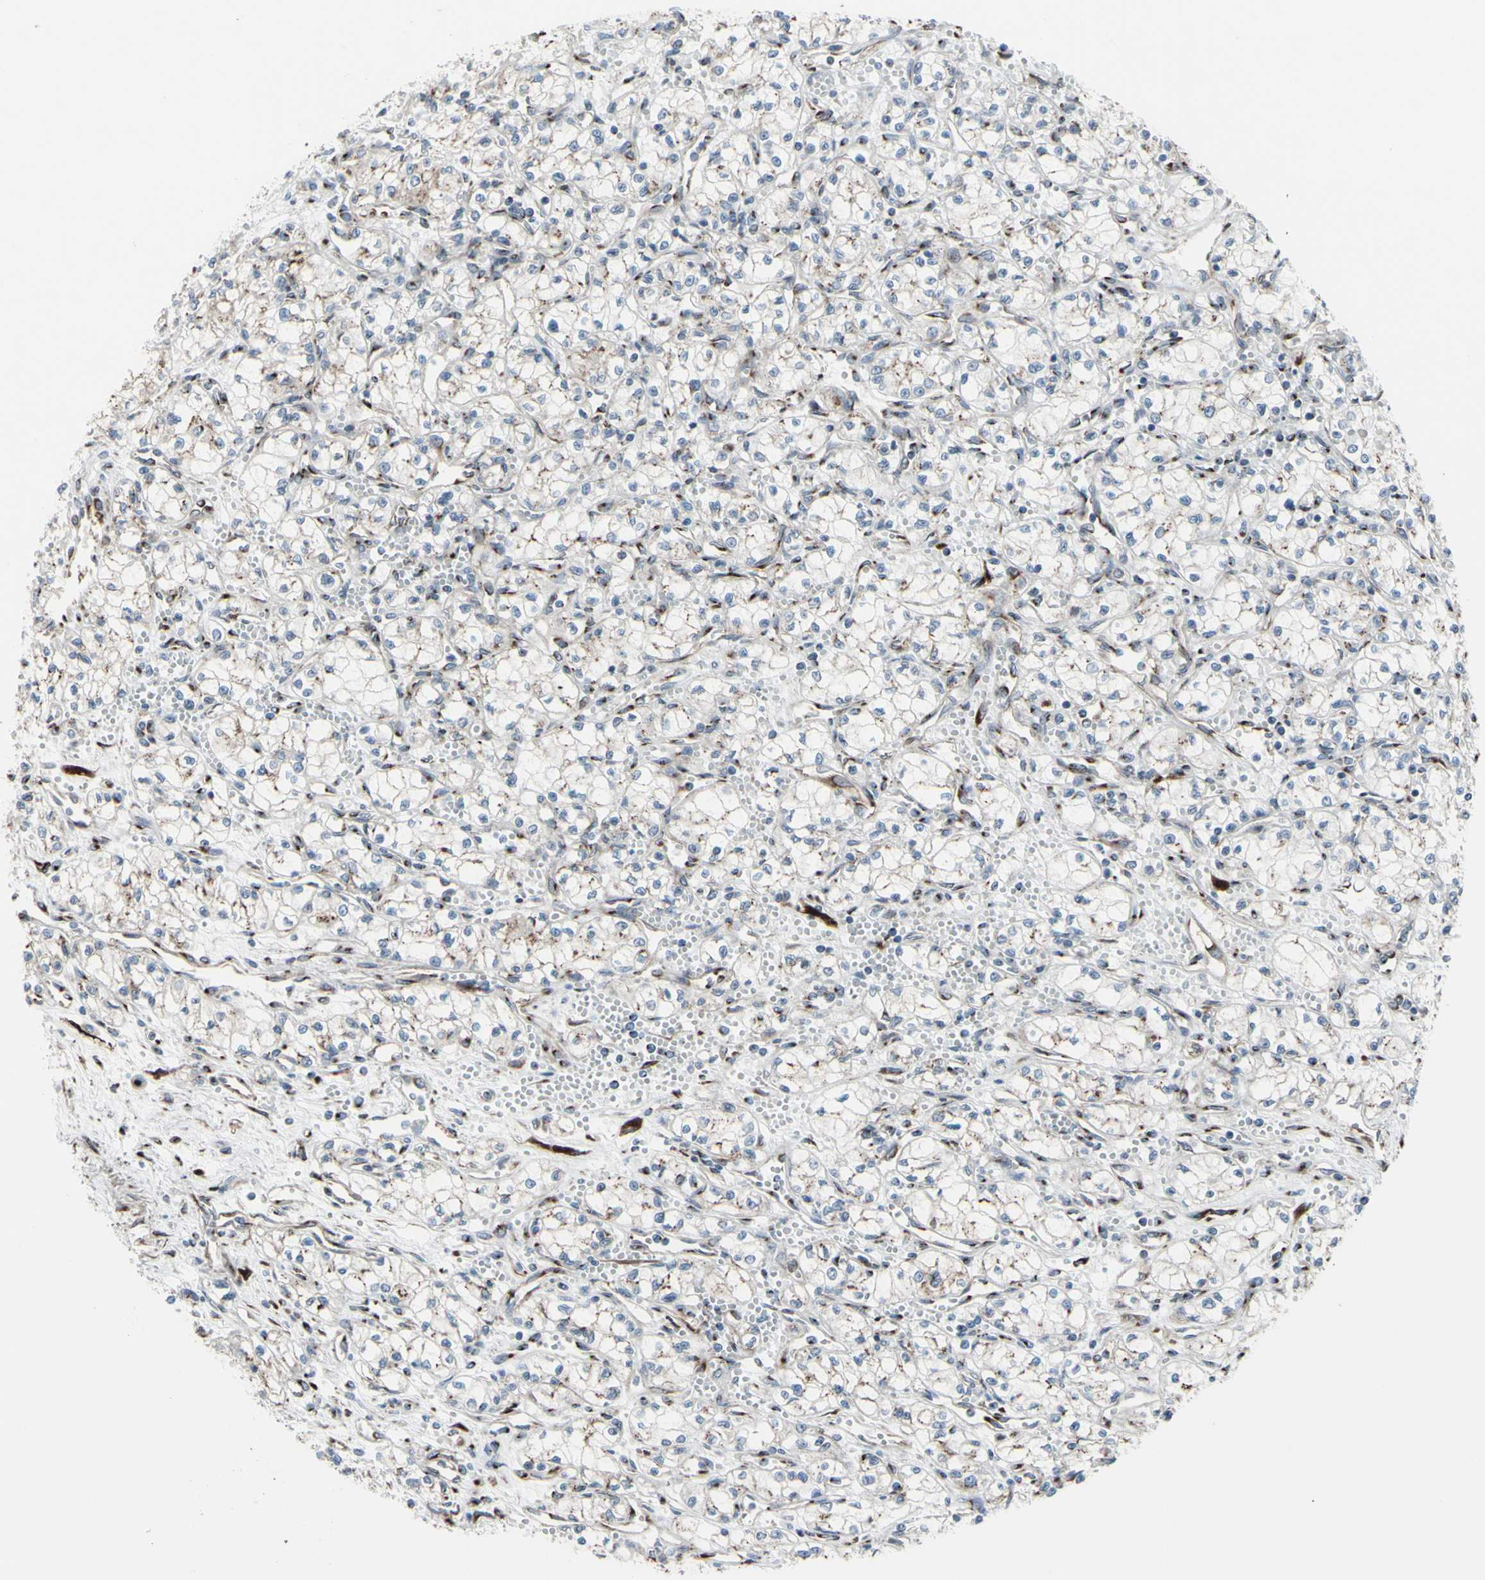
{"staining": {"intensity": "moderate", "quantity": "<25%", "location": "cytoplasmic/membranous"}, "tissue": "renal cancer", "cell_type": "Tumor cells", "image_type": "cancer", "snomed": [{"axis": "morphology", "description": "Normal tissue, NOS"}, {"axis": "morphology", "description": "Adenocarcinoma, NOS"}, {"axis": "topography", "description": "Kidney"}], "caption": "Immunohistochemical staining of renal adenocarcinoma shows low levels of moderate cytoplasmic/membranous protein expression in about <25% of tumor cells.", "gene": "GLG1", "patient": {"sex": "male", "age": 59}}